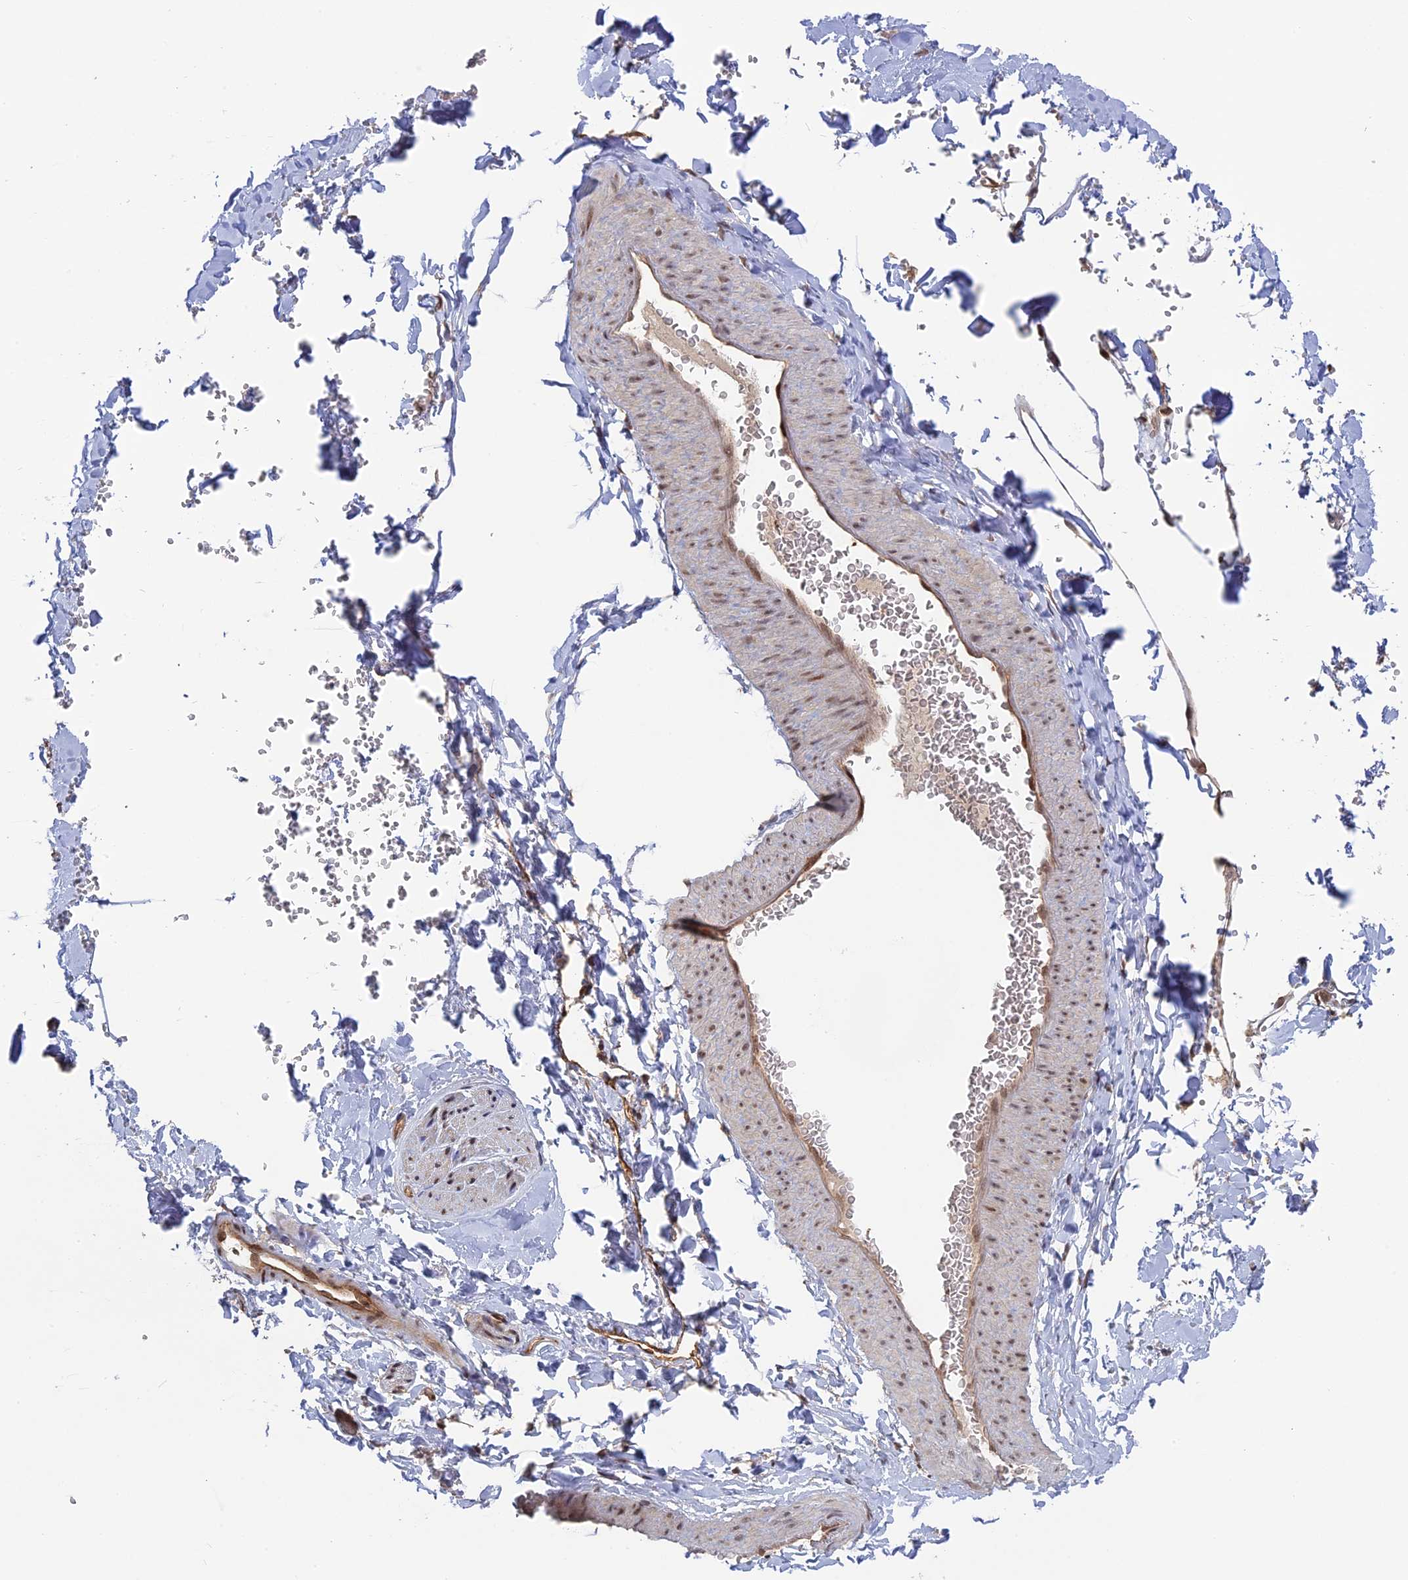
{"staining": {"intensity": "moderate", "quantity": "<25%", "location": "cytoplasmic/membranous,nuclear"}, "tissue": "adipose tissue", "cell_type": "Adipocytes", "image_type": "normal", "snomed": [{"axis": "morphology", "description": "Normal tissue, NOS"}, {"axis": "topography", "description": "Gallbladder"}, {"axis": "topography", "description": "Peripheral nerve tissue"}], "caption": "This image demonstrates immunohistochemistry (IHC) staining of normal human adipose tissue, with low moderate cytoplasmic/membranous,nuclear positivity in approximately <25% of adipocytes.", "gene": "PKIG", "patient": {"sex": "male", "age": 38}}